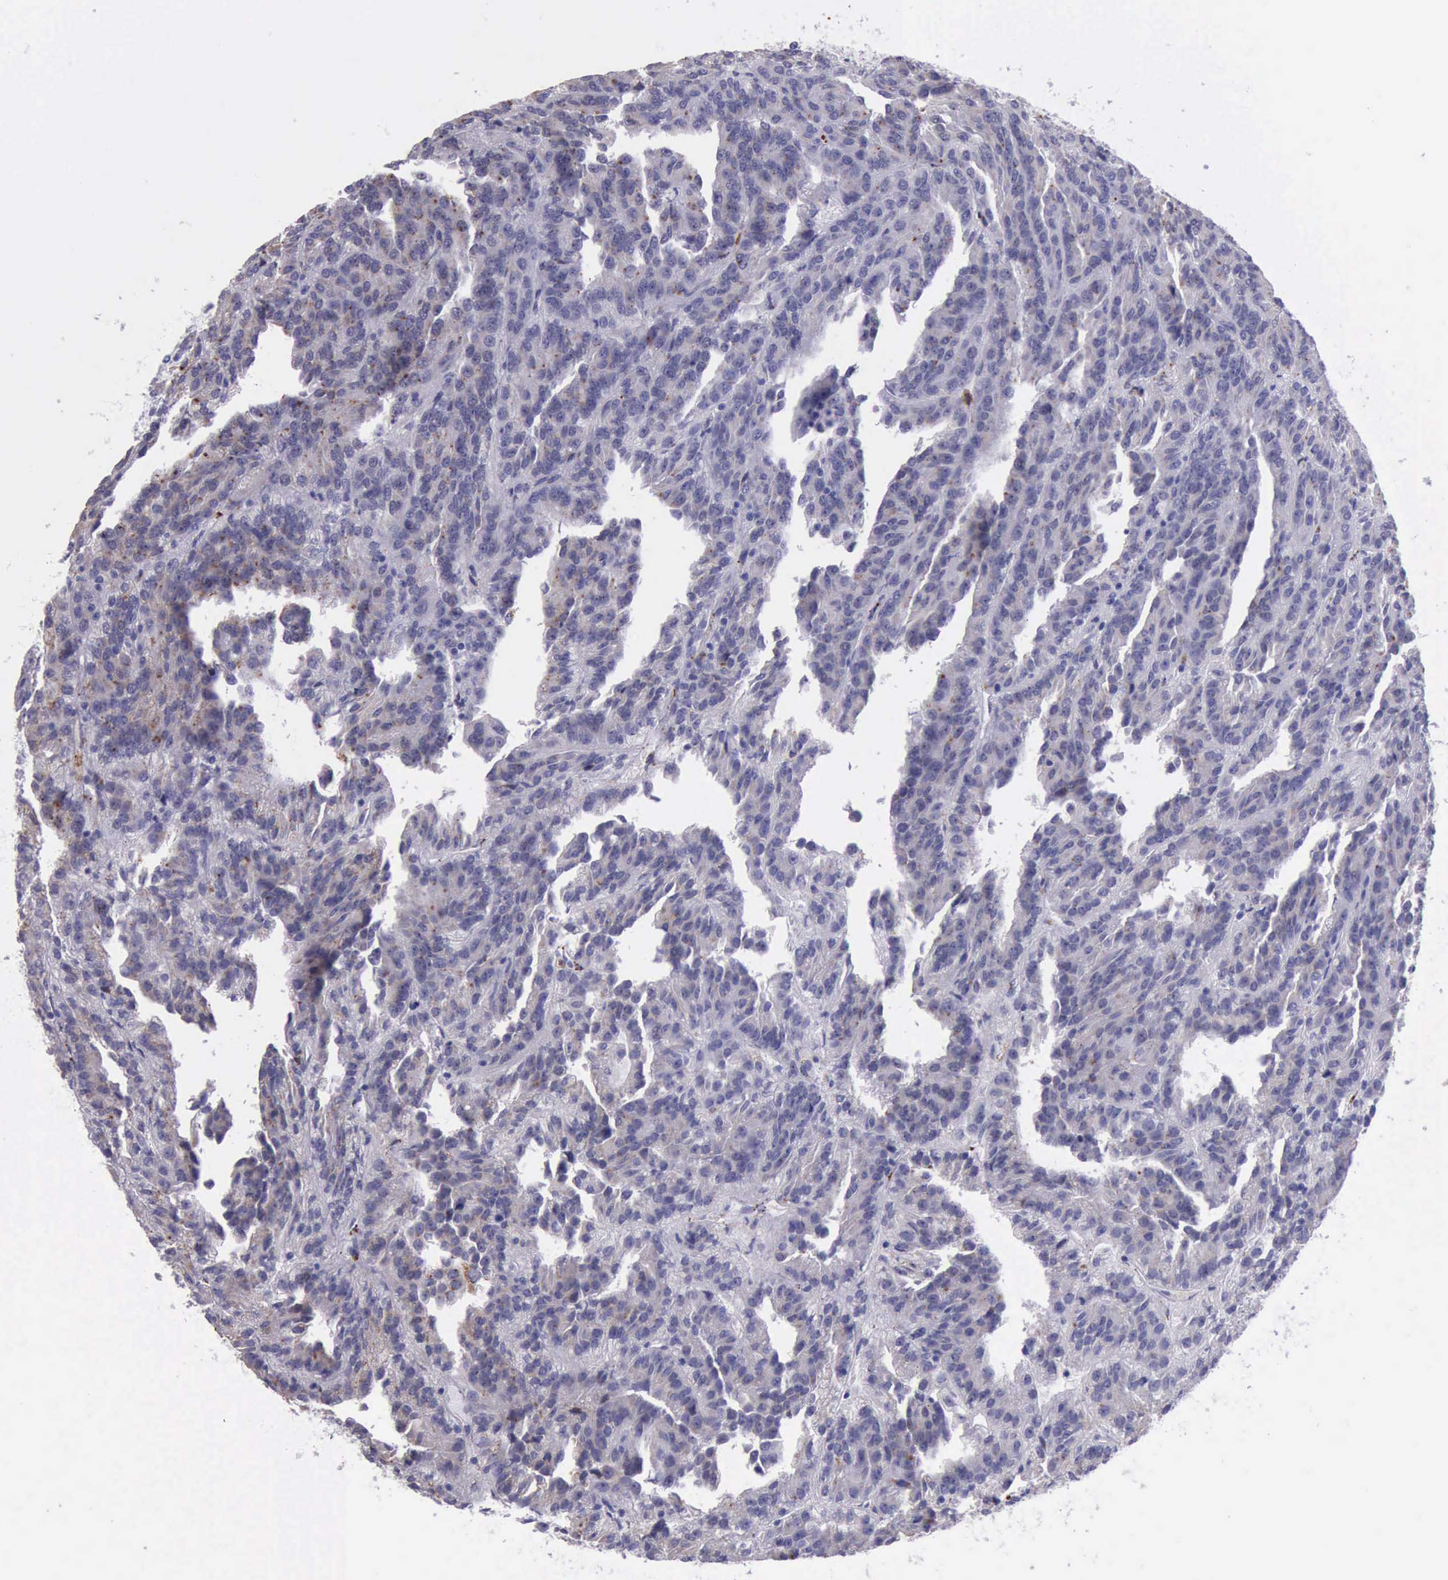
{"staining": {"intensity": "moderate", "quantity": "25%-75%", "location": "cytoplasmic/membranous"}, "tissue": "renal cancer", "cell_type": "Tumor cells", "image_type": "cancer", "snomed": [{"axis": "morphology", "description": "Adenocarcinoma, NOS"}, {"axis": "topography", "description": "Kidney"}], "caption": "Adenocarcinoma (renal) tissue displays moderate cytoplasmic/membranous expression in approximately 25%-75% of tumor cells The staining is performed using DAB (3,3'-diaminobenzidine) brown chromogen to label protein expression. The nuclei are counter-stained blue using hematoxylin.", "gene": "GLA", "patient": {"sex": "male", "age": 46}}